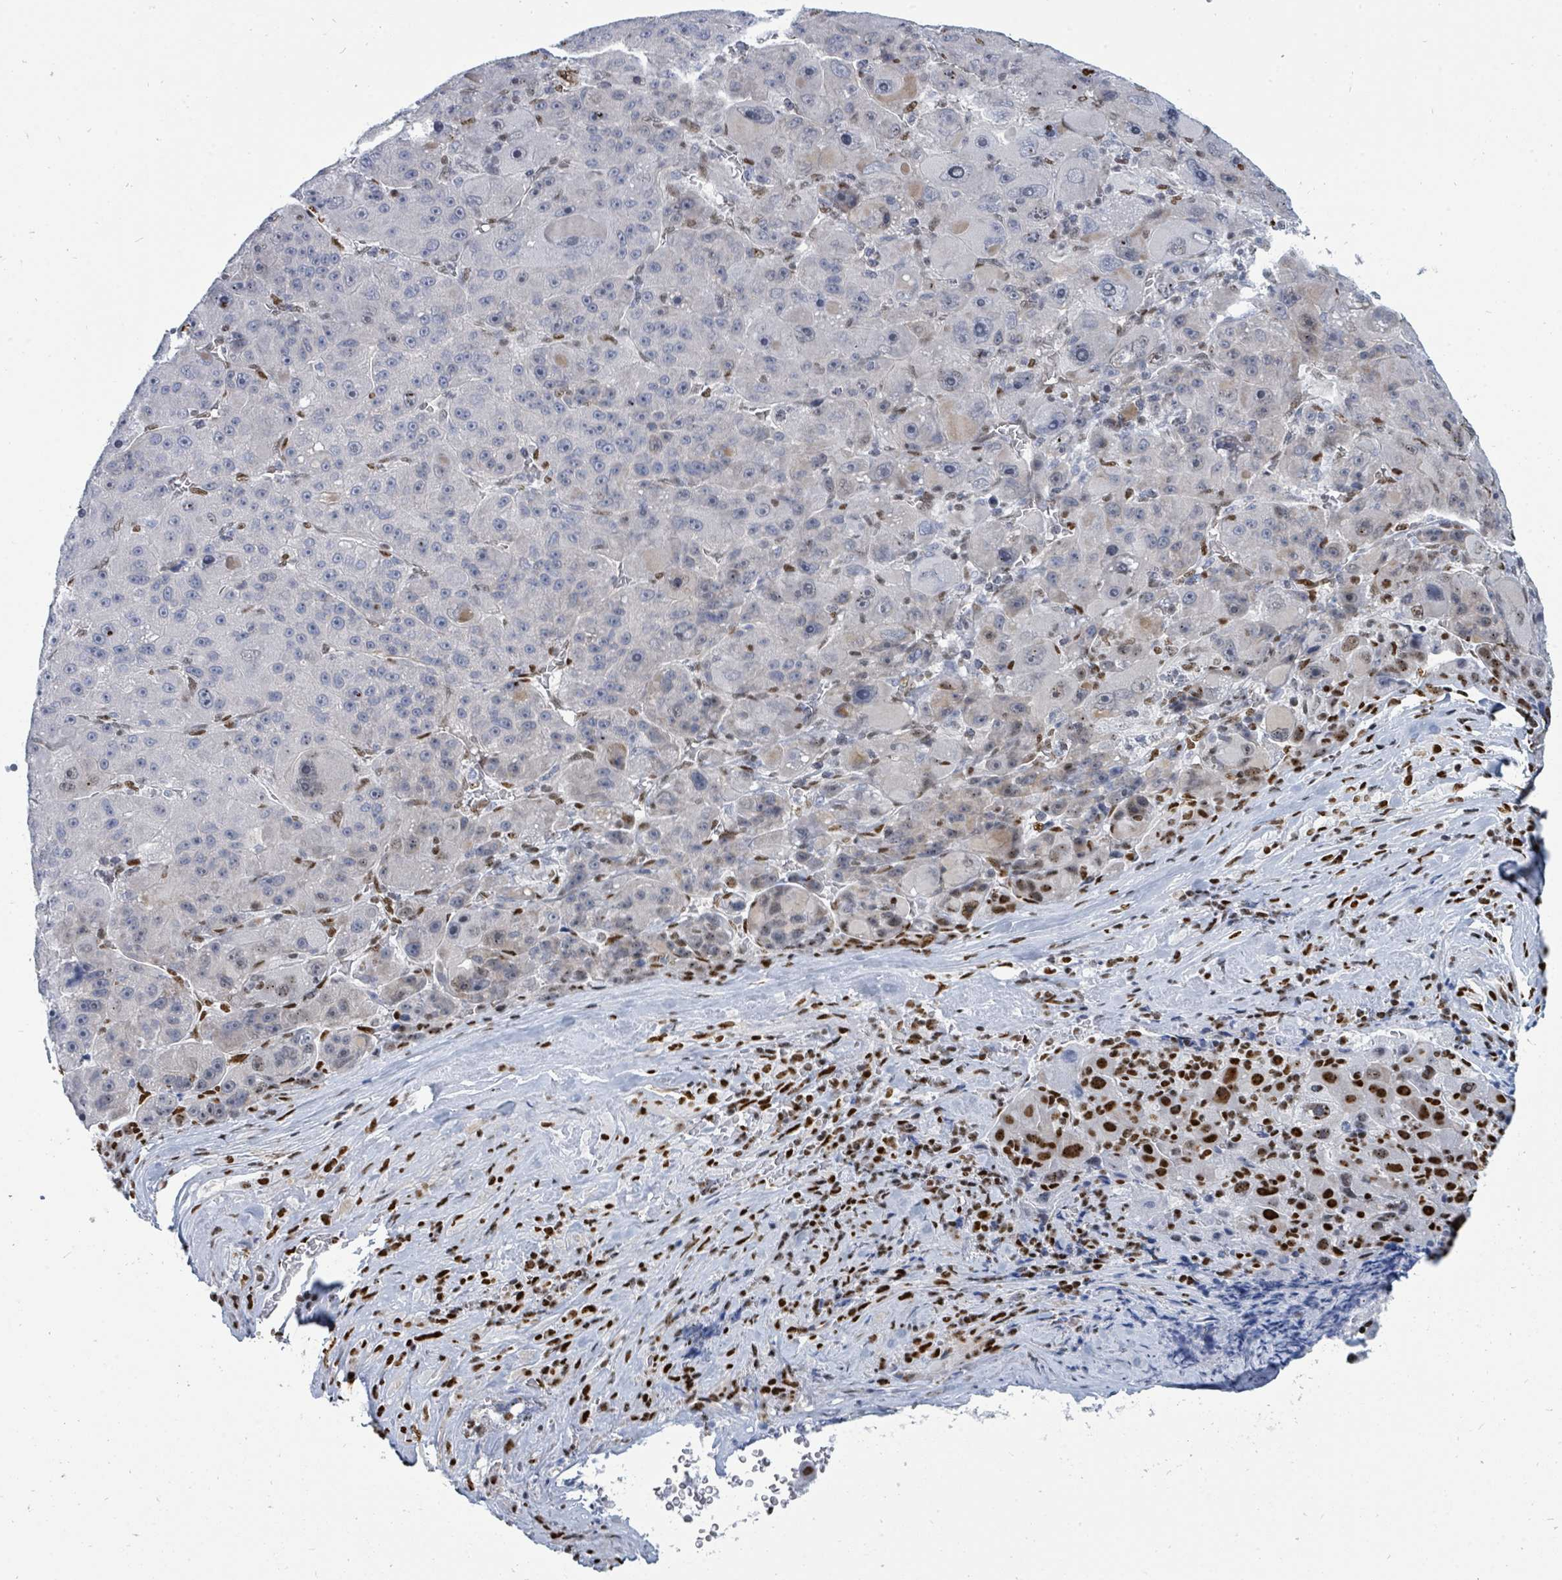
{"staining": {"intensity": "strong", "quantity": "<25%", "location": "nuclear"}, "tissue": "liver cancer", "cell_type": "Tumor cells", "image_type": "cancer", "snomed": [{"axis": "morphology", "description": "Carcinoma, Hepatocellular, NOS"}, {"axis": "topography", "description": "Liver"}], "caption": "Immunohistochemical staining of human liver cancer exhibits medium levels of strong nuclear expression in approximately <25% of tumor cells.", "gene": "SUMO4", "patient": {"sex": "male", "age": 76}}